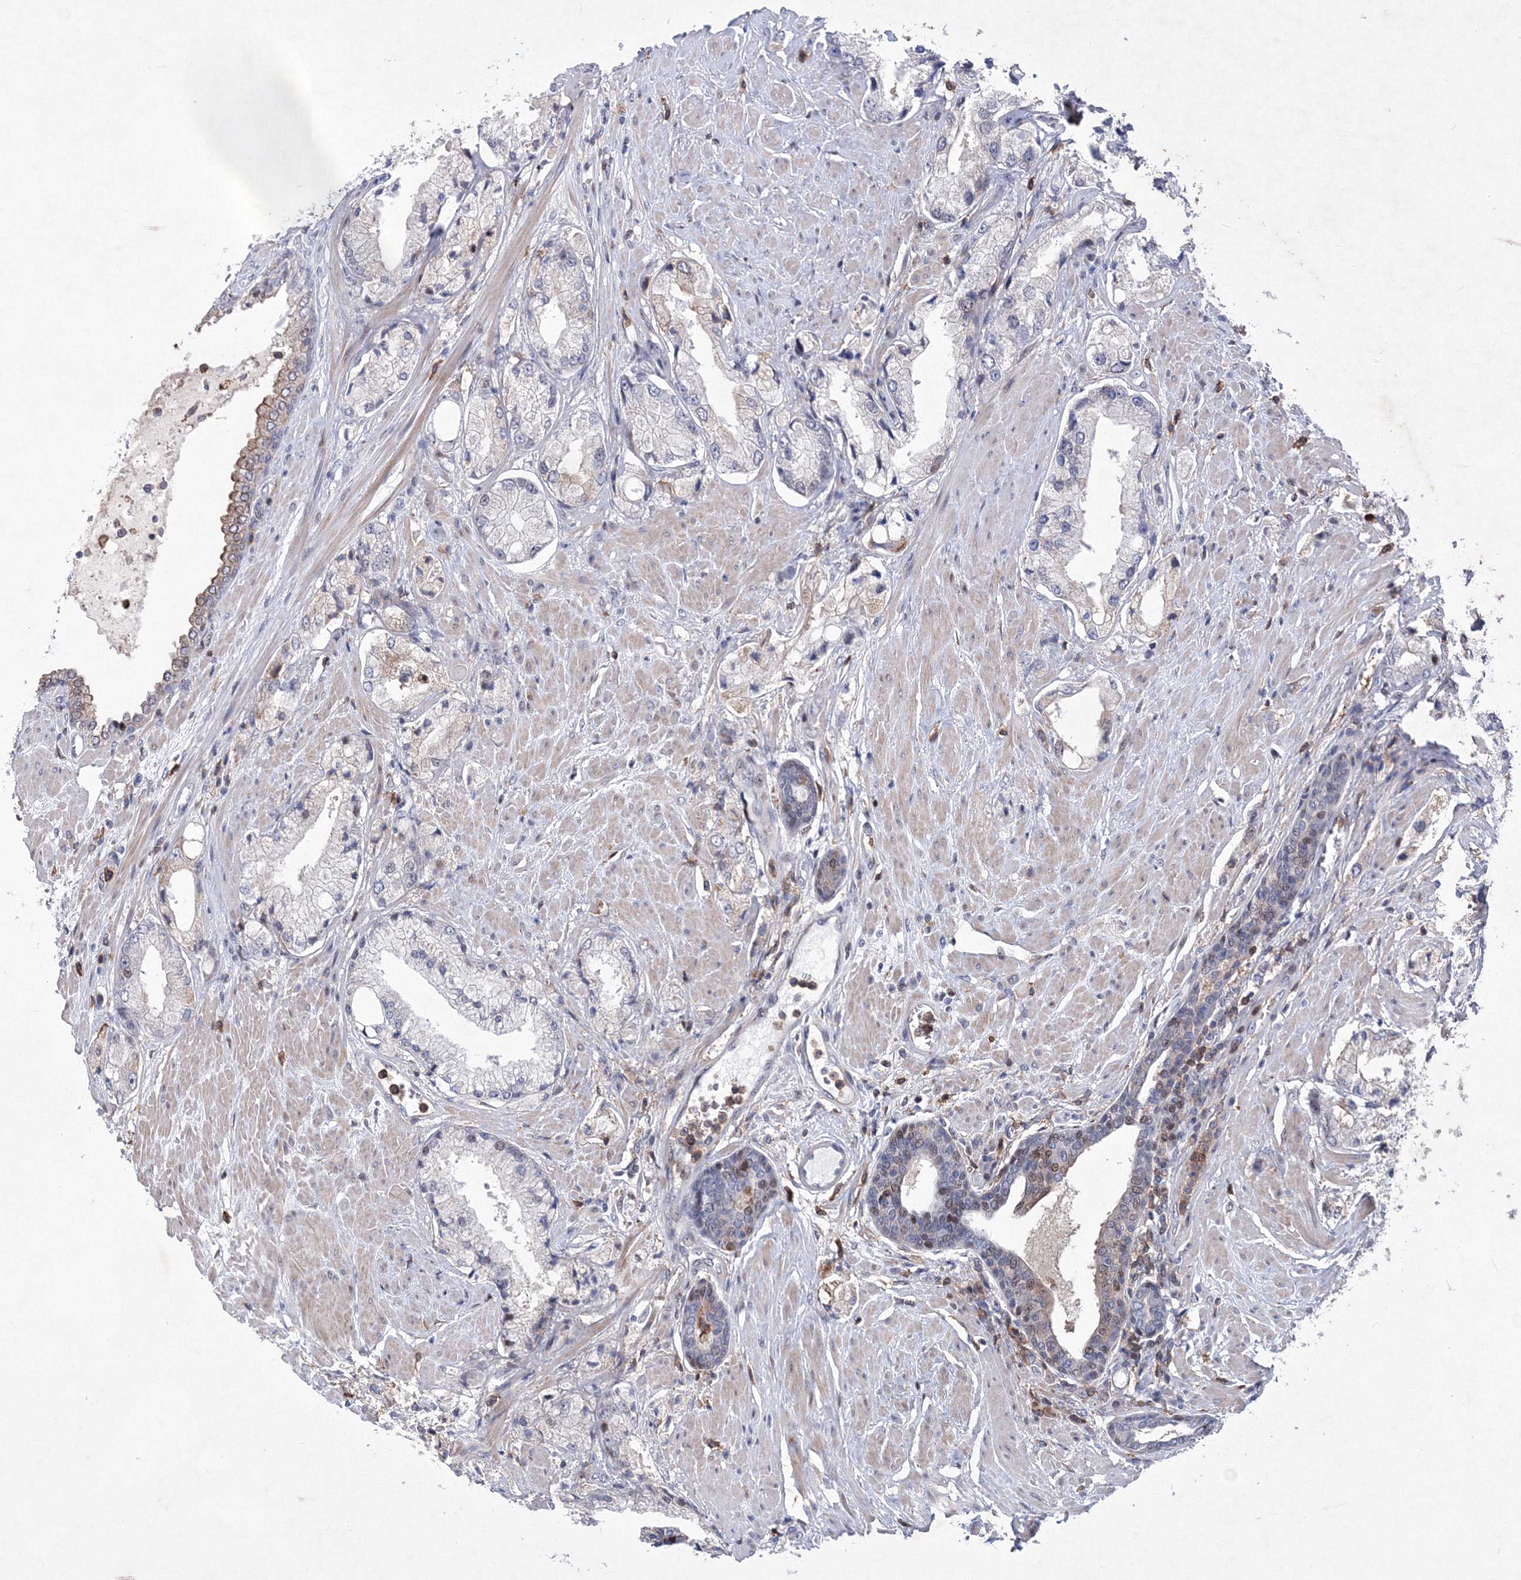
{"staining": {"intensity": "negative", "quantity": "none", "location": "none"}, "tissue": "prostate cancer", "cell_type": "Tumor cells", "image_type": "cancer", "snomed": [{"axis": "morphology", "description": "Adenocarcinoma, Low grade"}, {"axis": "topography", "description": "Prostate"}], "caption": "Tumor cells are negative for protein expression in human prostate cancer (low-grade adenocarcinoma).", "gene": "RNPEPL1", "patient": {"sex": "male", "age": 67}}